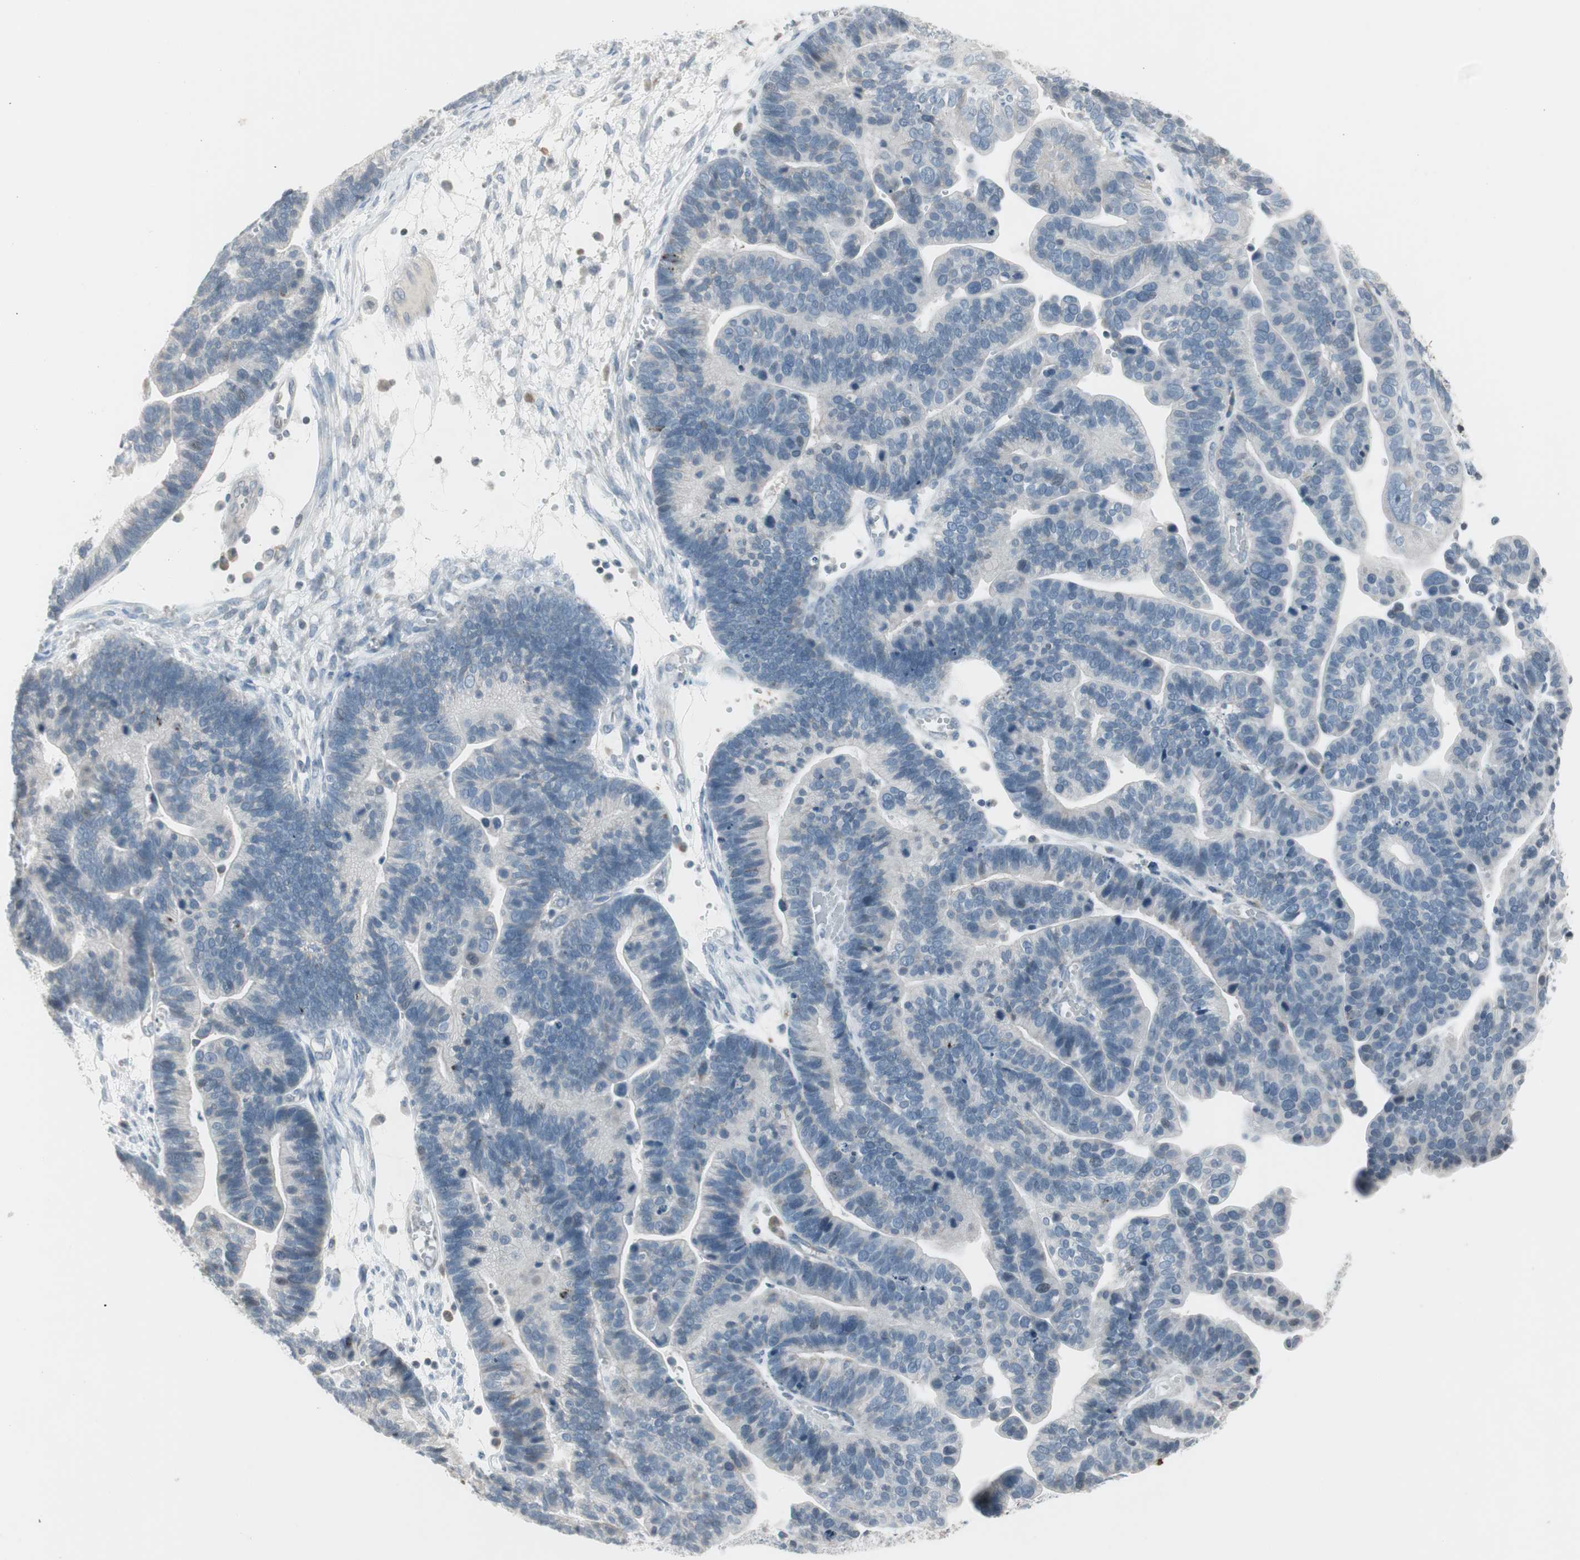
{"staining": {"intensity": "negative", "quantity": "none", "location": "none"}, "tissue": "ovarian cancer", "cell_type": "Tumor cells", "image_type": "cancer", "snomed": [{"axis": "morphology", "description": "Cystadenocarcinoma, serous, NOS"}, {"axis": "topography", "description": "Ovary"}], "caption": "Micrograph shows no significant protein positivity in tumor cells of ovarian cancer.", "gene": "ARG2", "patient": {"sex": "female", "age": 56}}